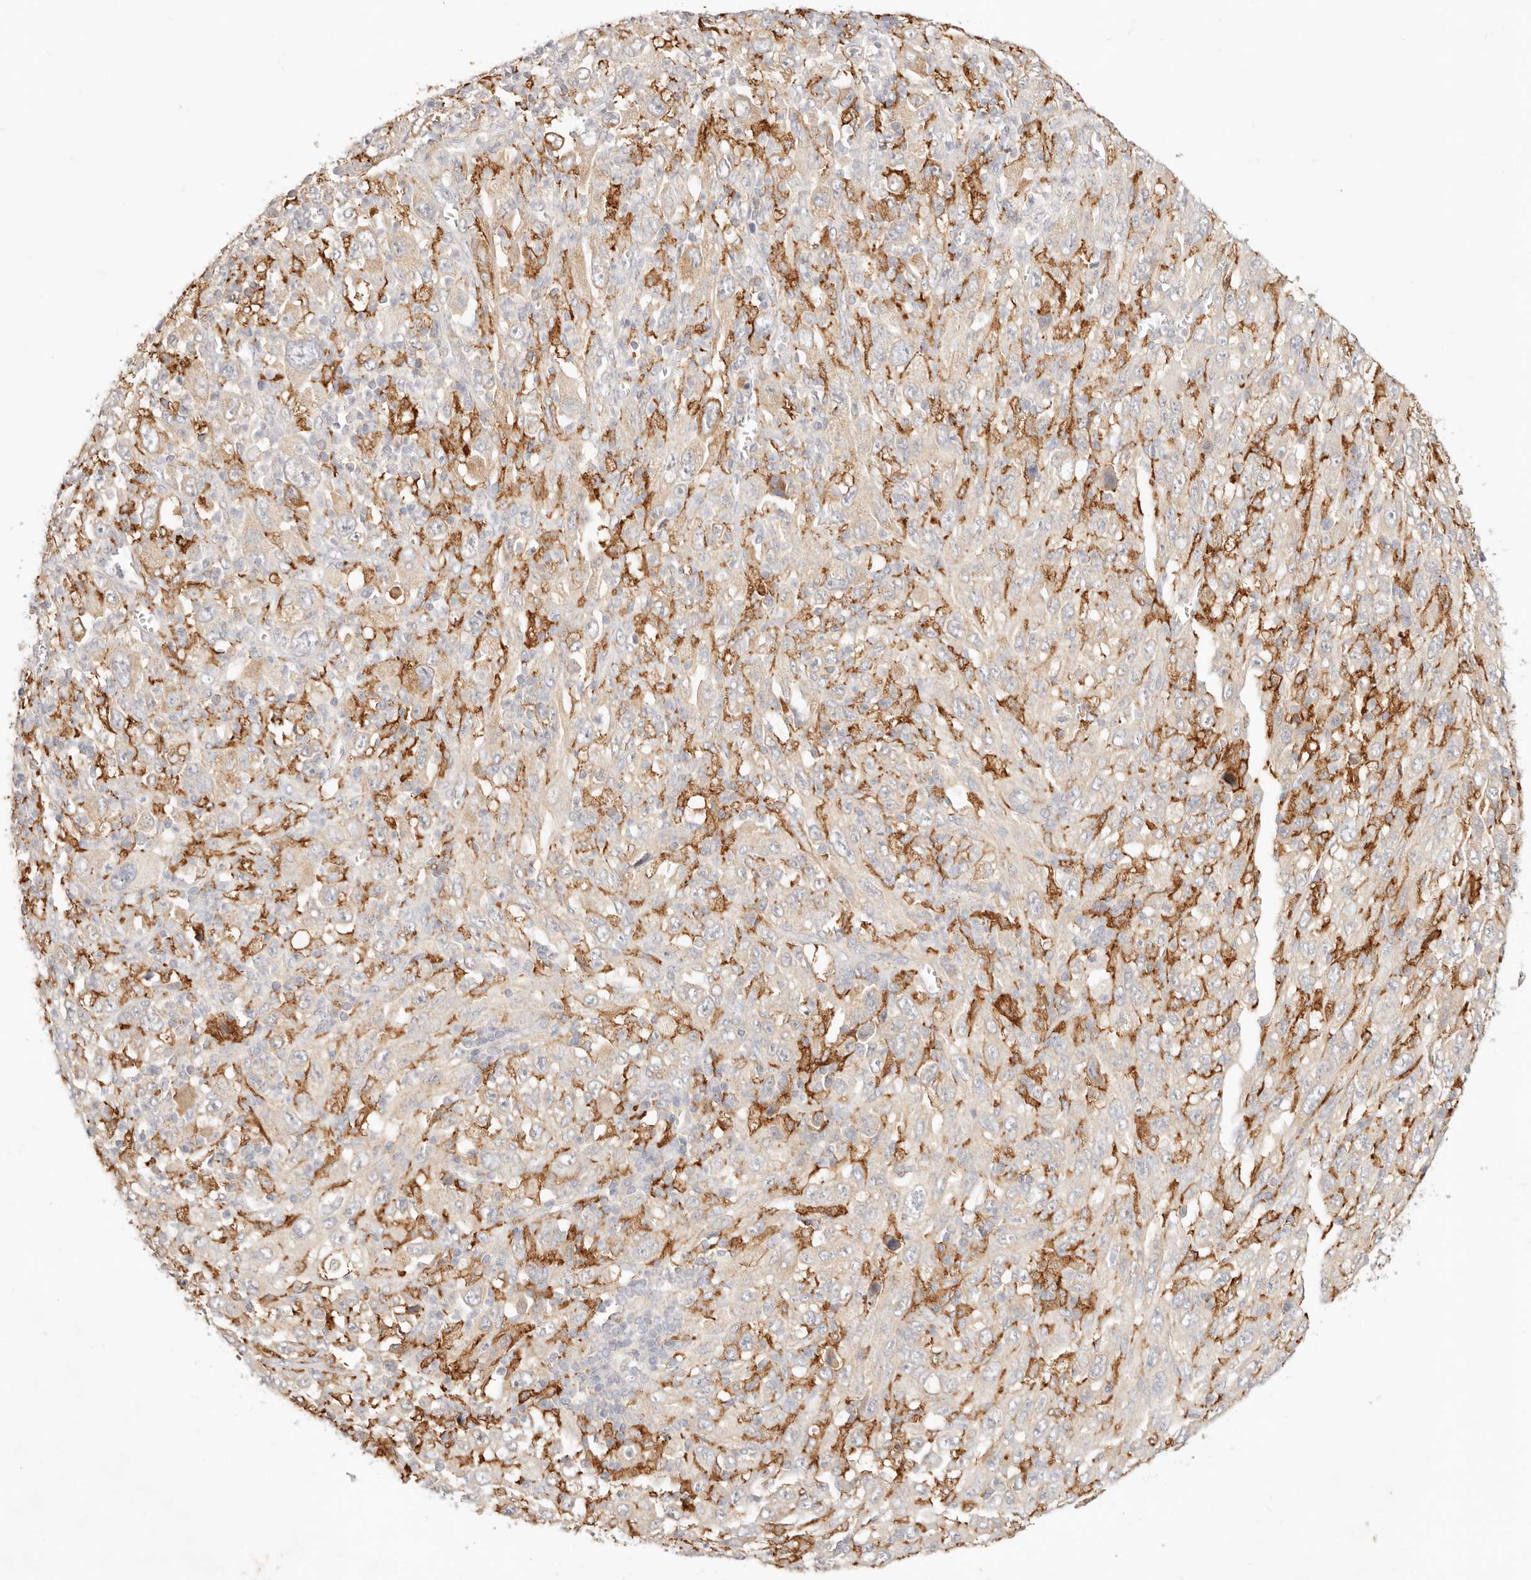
{"staining": {"intensity": "weak", "quantity": "25%-75%", "location": "cytoplasmic/membranous"}, "tissue": "melanoma", "cell_type": "Tumor cells", "image_type": "cancer", "snomed": [{"axis": "morphology", "description": "Malignant melanoma, Metastatic site"}, {"axis": "topography", "description": "Skin"}], "caption": "About 25%-75% of tumor cells in human malignant melanoma (metastatic site) reveal weak cytoplasmic/membranous protein positivity as visualized by brown immunohistochemical staining.", "gene": "HK2", "patient": {"sex": "female", "age": 56}}